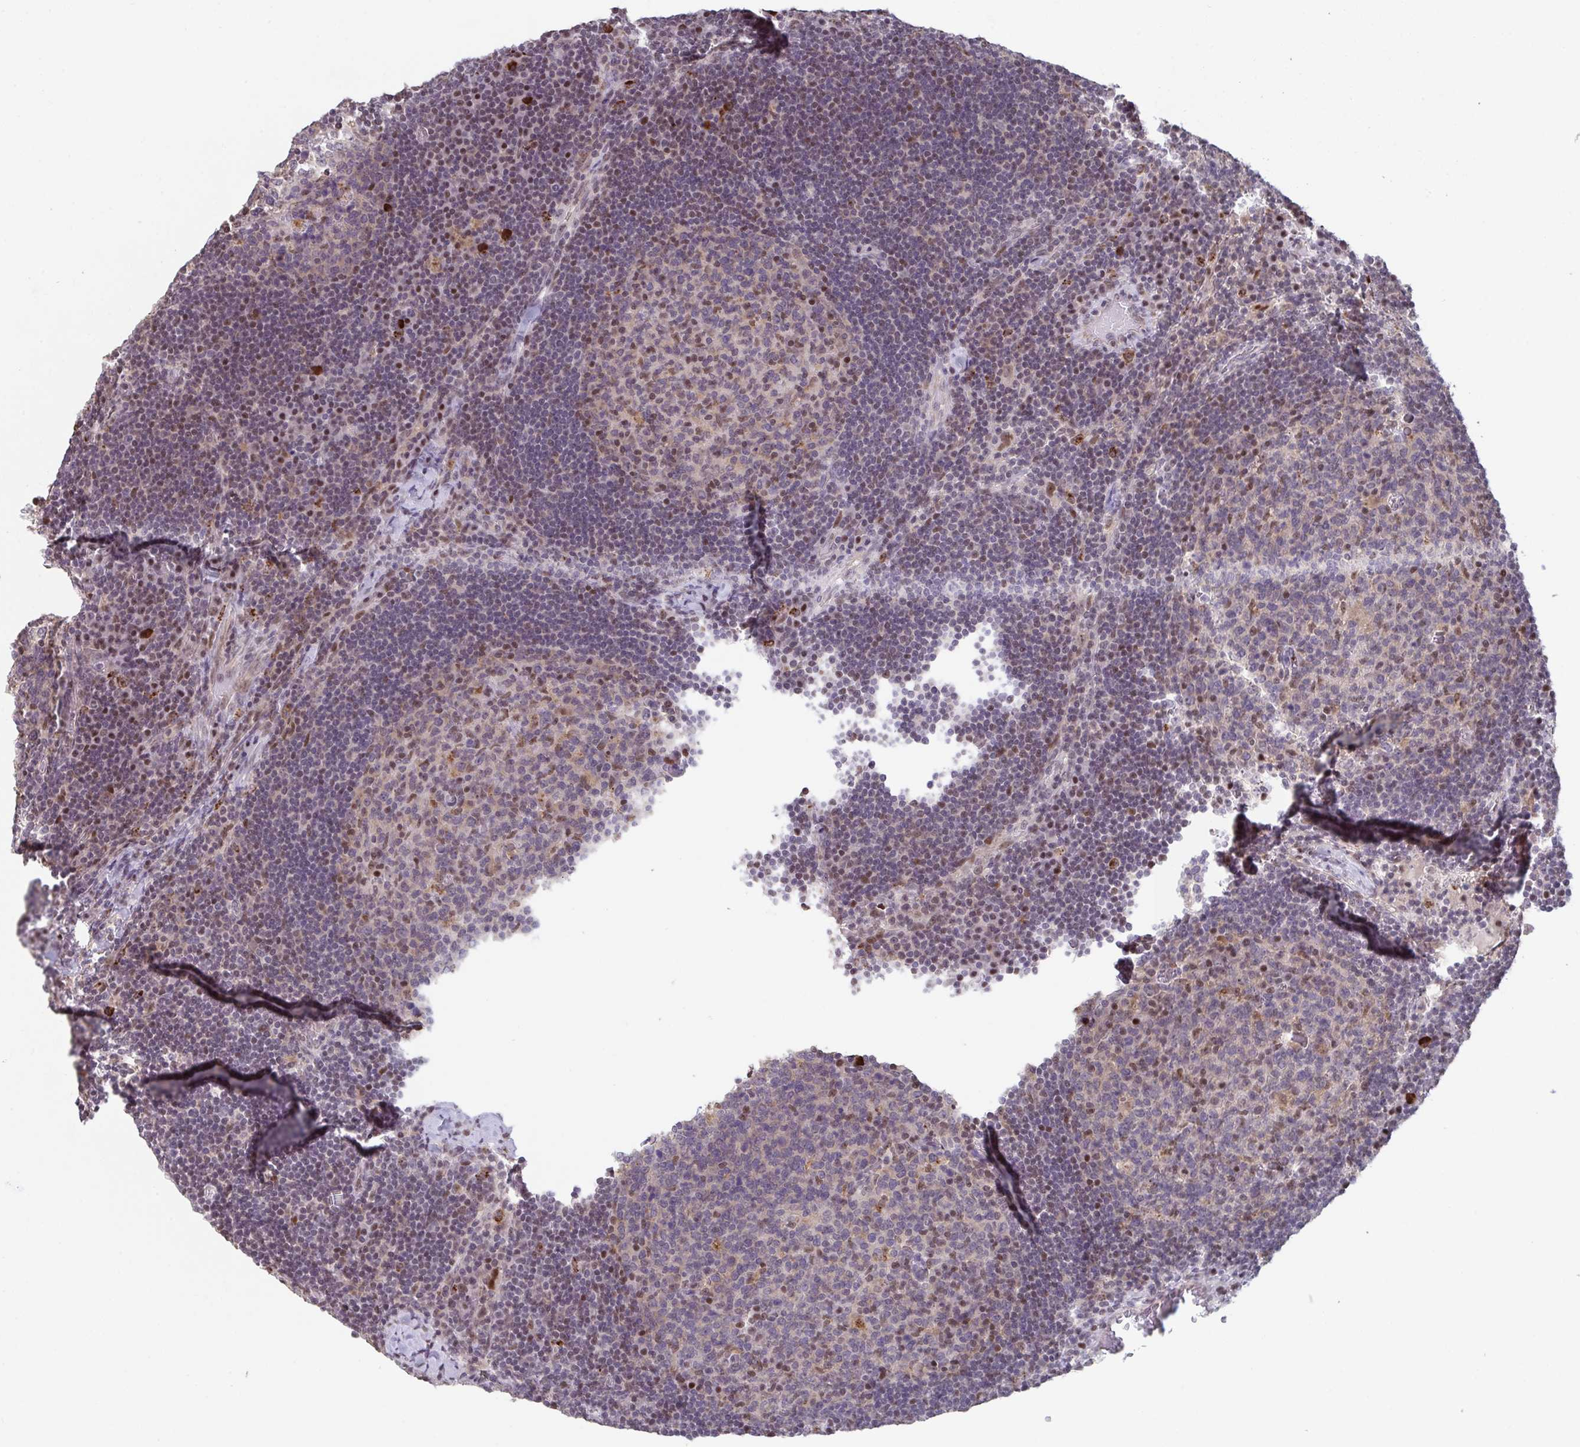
{"staining": {"intensity": "moderate", "quantity": "<25%", "location": "nuclear"}, "tissue": "lymph node", "cell_type": "Germinal center cells", "image_type": "normal", "snomed": [{"axis": "morphology", "description": "Normal tissue, NOS"}, {"axis": "topography", "description": "Lymph node"}], "caption": "Immunohistochemistry (IHC) staining of benign lymph node, which reveals low levels of moderate nuclear expression in approximately <25% of germinal center cells indicating moderate nuclear protein staining. The staining was performed using DAB (3,3'-diaminobenzidine) (brown) for protein detection and nuclei were counterstained in hematoxylin (blue).", "gene": "ACD", "patient": {"sex": "male", "age": 67}}